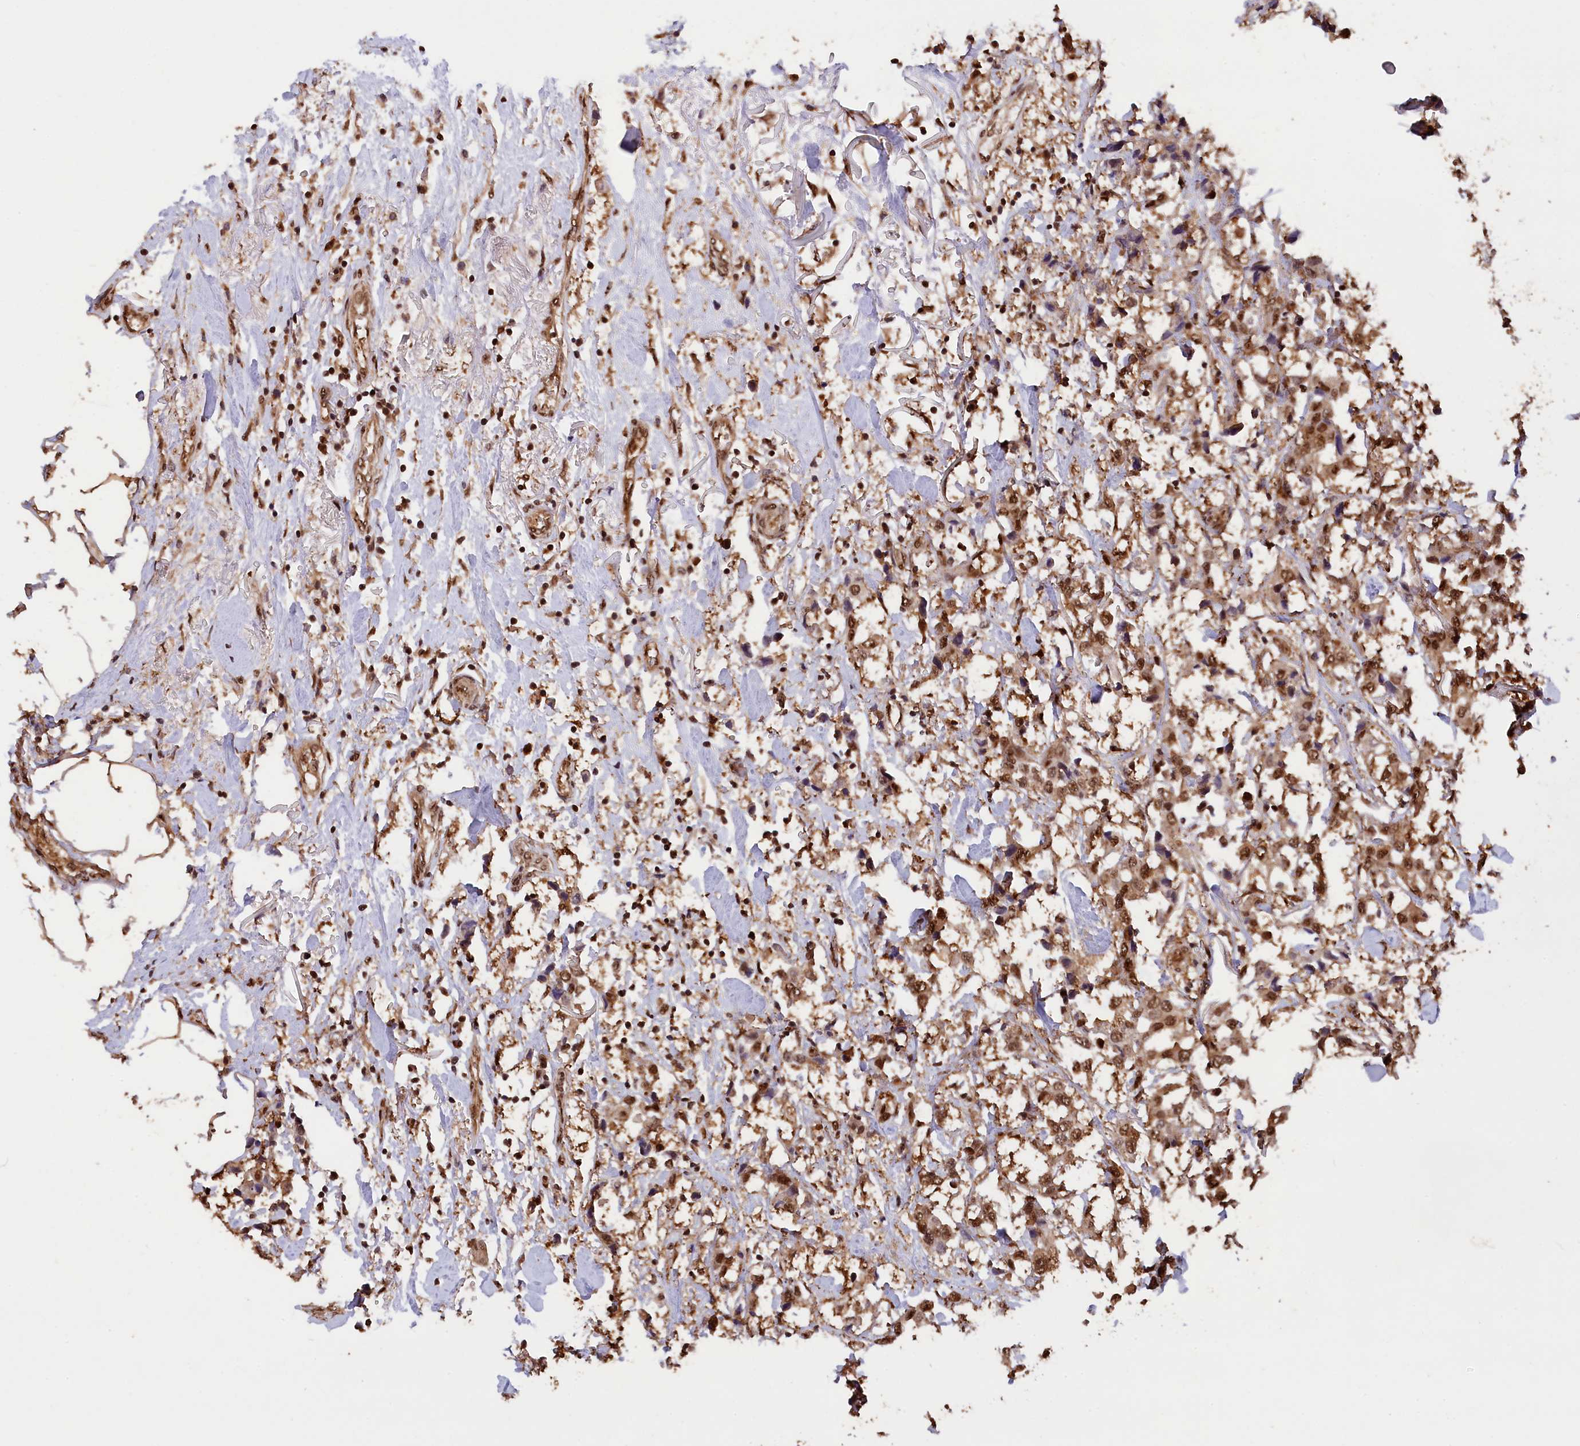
{"staining": {"intensity": "moderate", "quantity": ">75%", "location": "nuclear"}, "tissue": "breast cancer", "cell_type": "Tumor cells", "image_type": "cancer", "snomed": [{"axis": "morphology", "description": "Duct carcinoma"}, {"axis": "topography", "description": "Breast"}], "caption": "Breast infiltrating ductal carcinoma stained for a protein shows moderate nuclear positivity in tumor cells. (brown staining indicates protein expression, while blue staining denotes nuclei).", "gene": "ADRM1", "patient": {"sex": "female", "age": 80}}